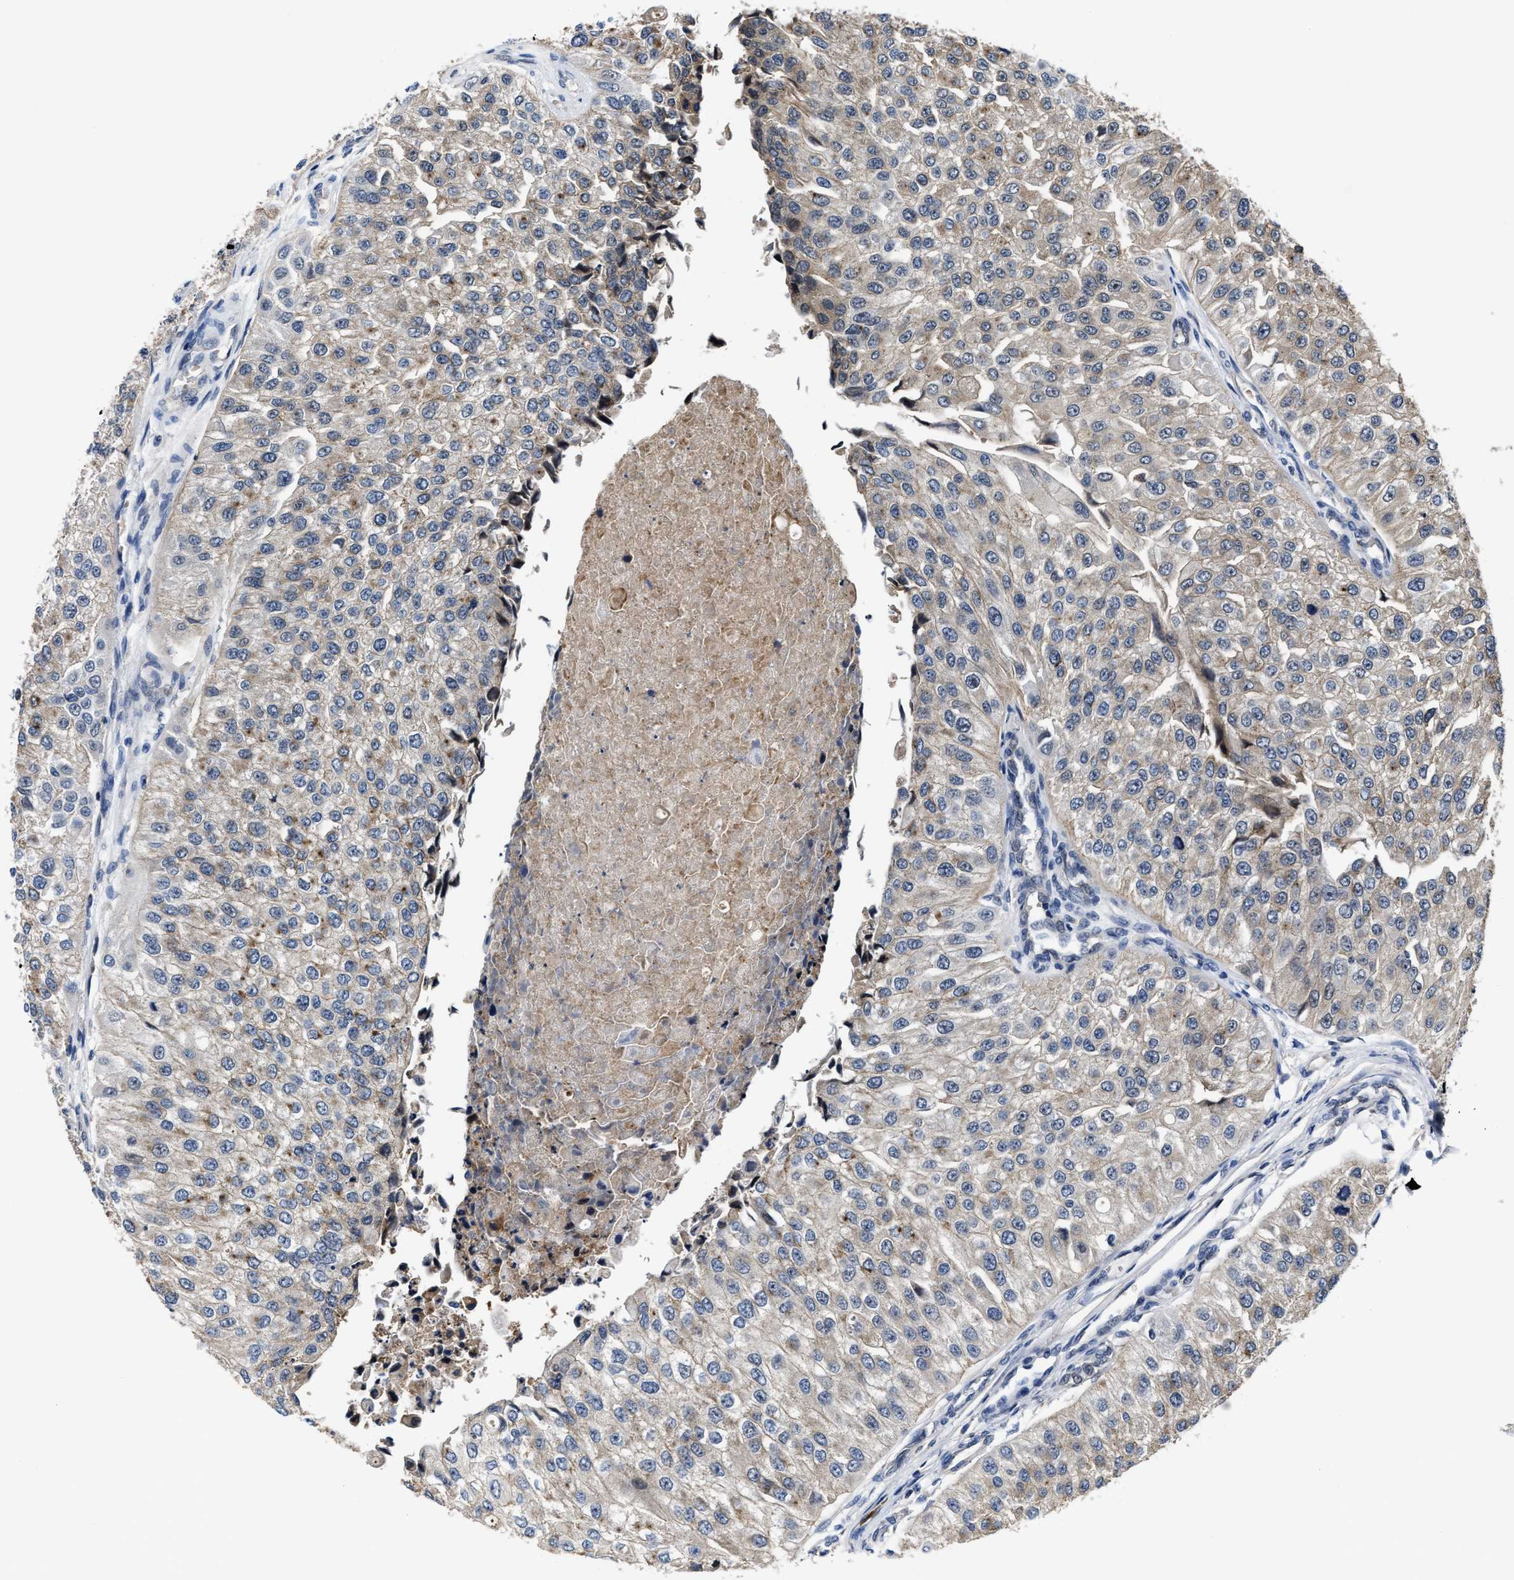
{"staining": {"intensity": "weak", "quantity": "25%-75%", "location": "cytoplasmic/membranous"}, "tissue": "urothelial cancer", "cell_type": "Tumor cells", "image_type": "cancer", "snomed": [{"axis": "morphology", "description": "Urothelial carcinoma, High grade"}, {"axis": "topography", "description": "Kidney"}, {"axis": "topography", "description": "Urinary bladder"}], "caption": "Immunohistochemical staining of urothelial cancer demonstrates low levels of weak cytoplasmic/membranous protein expression in approximately 25%-75% of tumor cells.", "gene": "GHITM", "patient": {"sex": "male", "age": 77}}